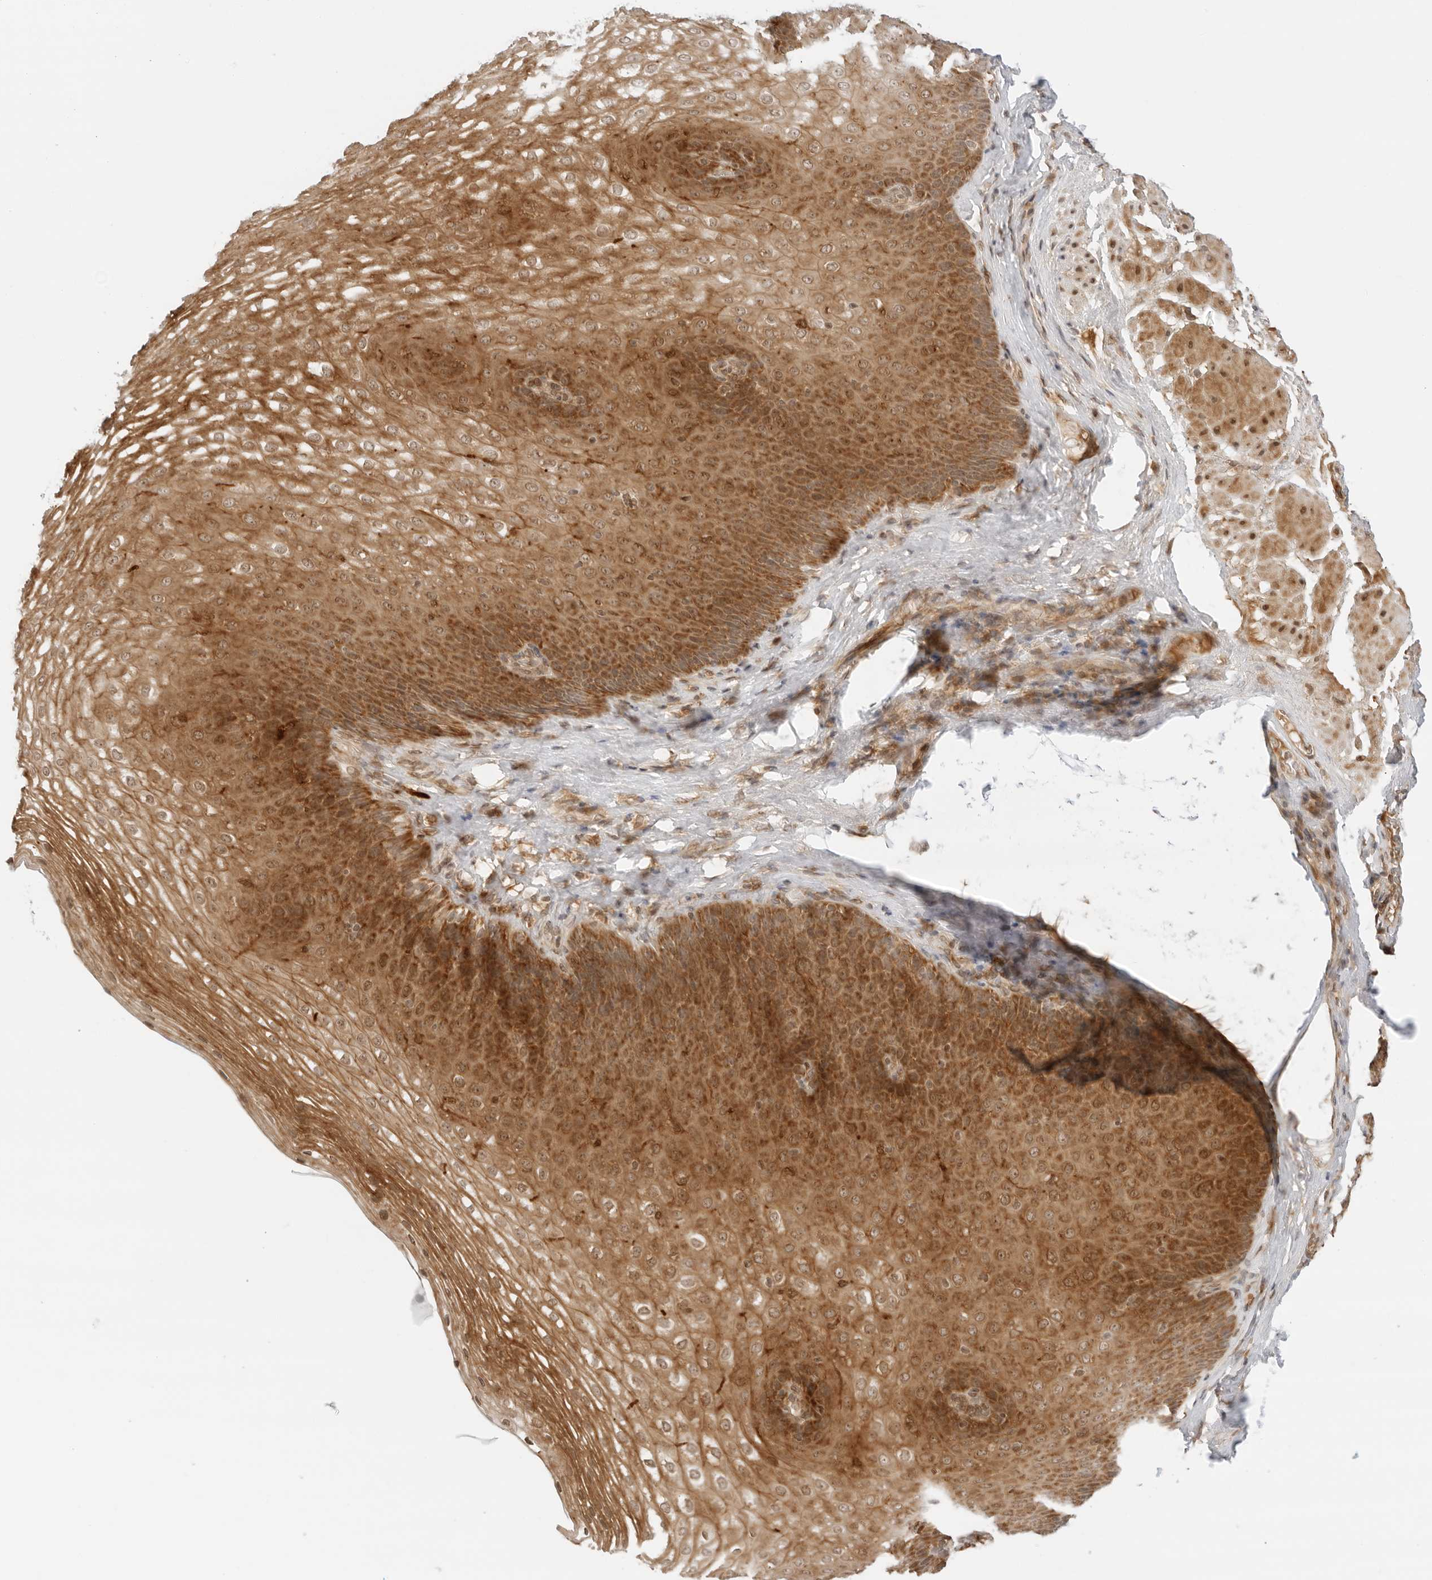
{"staining": {"intensity": "strong", "quantity": ">75%", "location": "cytoplasmic/membranous"}, "tissue": "esophagus", "cell_type": "Squamous epithelial cells", "image_type": "normal", "snomed": [{"axis": "morphology", "description": "Normal tissue, NOS"}, {"axis": "topography", "description": "Esophagus"}], "caption": "Immunohistochemistry (IHC) of normal esophagus displays high levels of strong cytoplasmic/membranous expression in approximately >75% of squamous epithelial cells.", "gene": "RC3H1", "patient": {"sex": "female", "age": 66}}